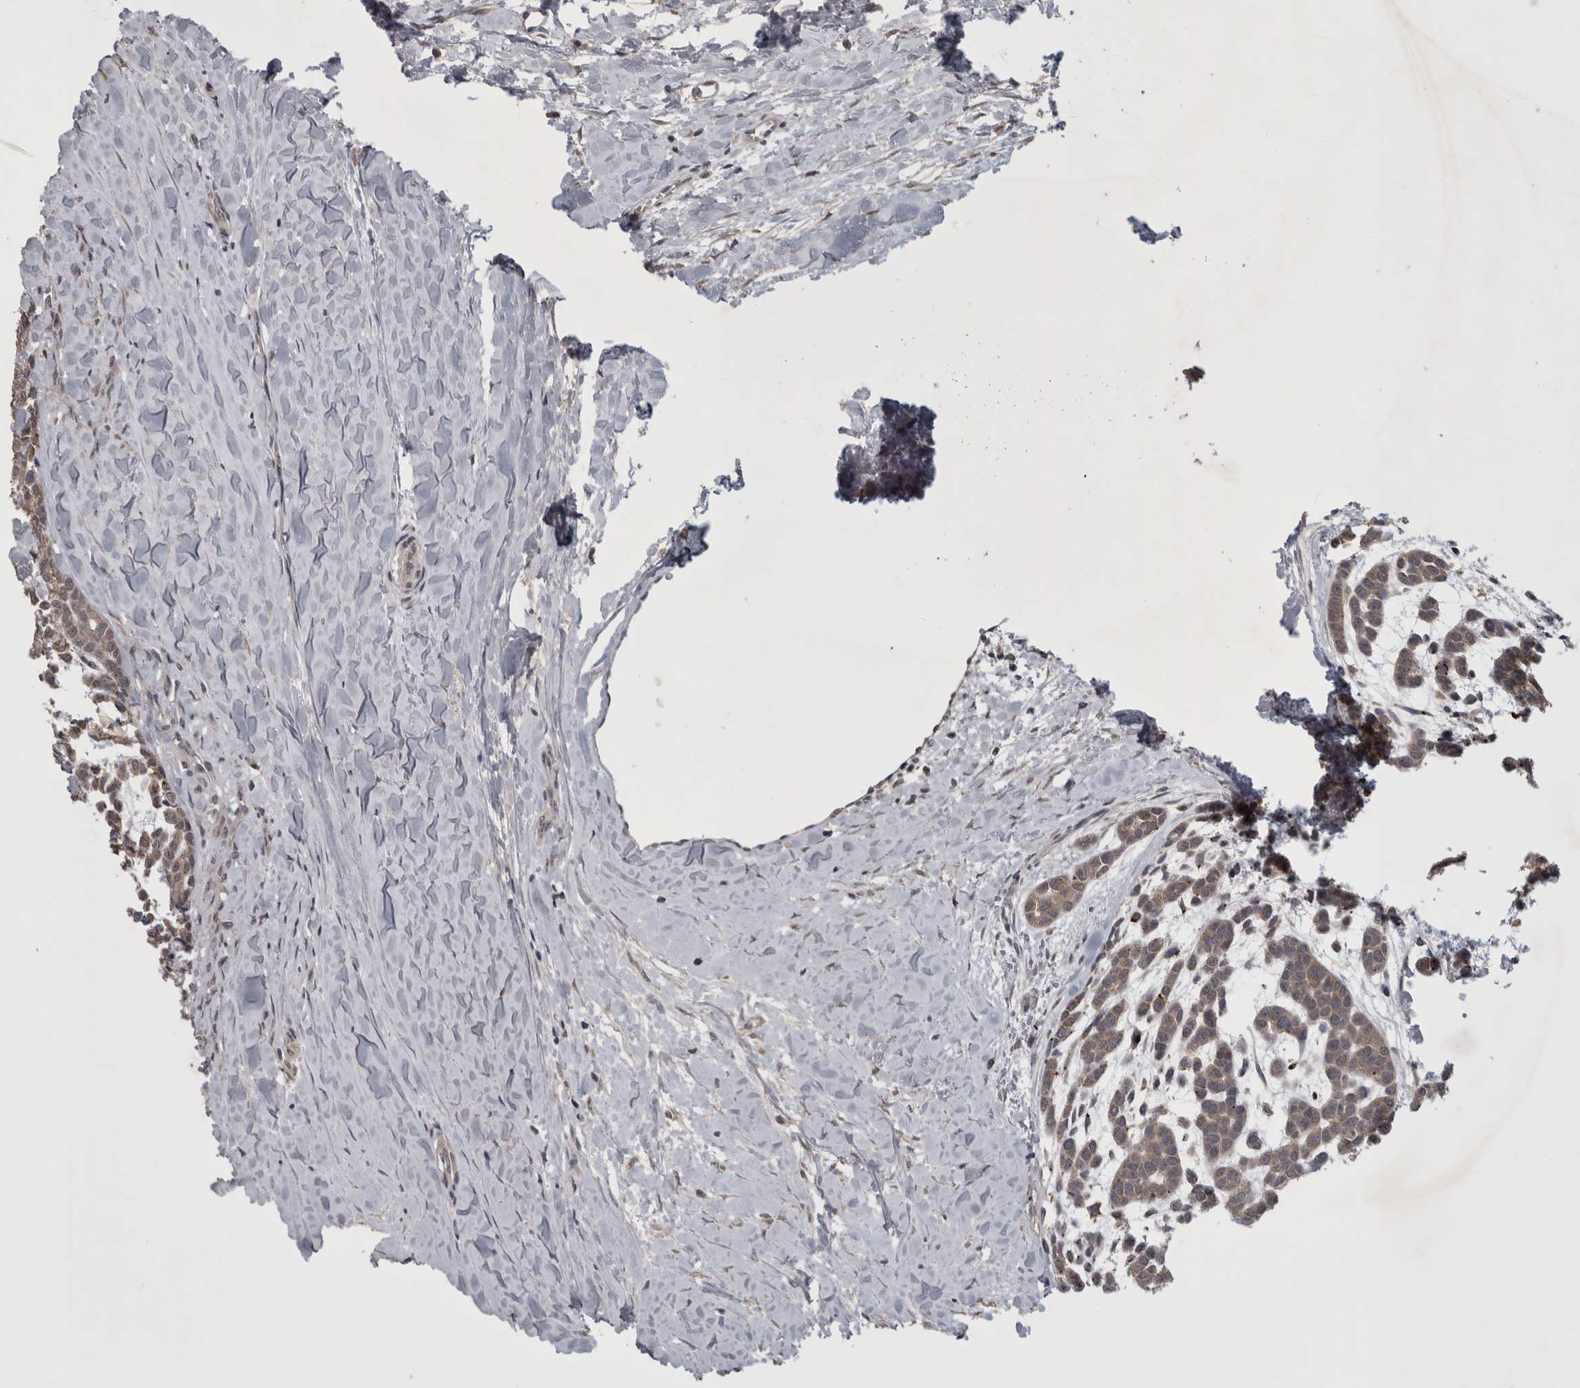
{"staining": {"intensity": "weak", "quantity": ">75%", "location": "cytoplasmic/membranous"}, "tissue": "head and neck cancer", "cell_type": "Tumor cells", "image_type": "cancer", "snomed": [{"axis": "morphology", "description": "Adenocarcinoma, NOS"}, {"axis": "morphology", "description": "Adenoma, NOS"}, {"axis": "topography", "description": "Head-Neck"}], "caption": "DAB immunohistochemical staining of head and neck adenoma demonstrates weak cytoplasmic/membranous protein expression in about >75% of tumor cells. Nuclei are stained in blue.", "gene": "ZNF114", "patient": {"sex": "female", "age": 55}}